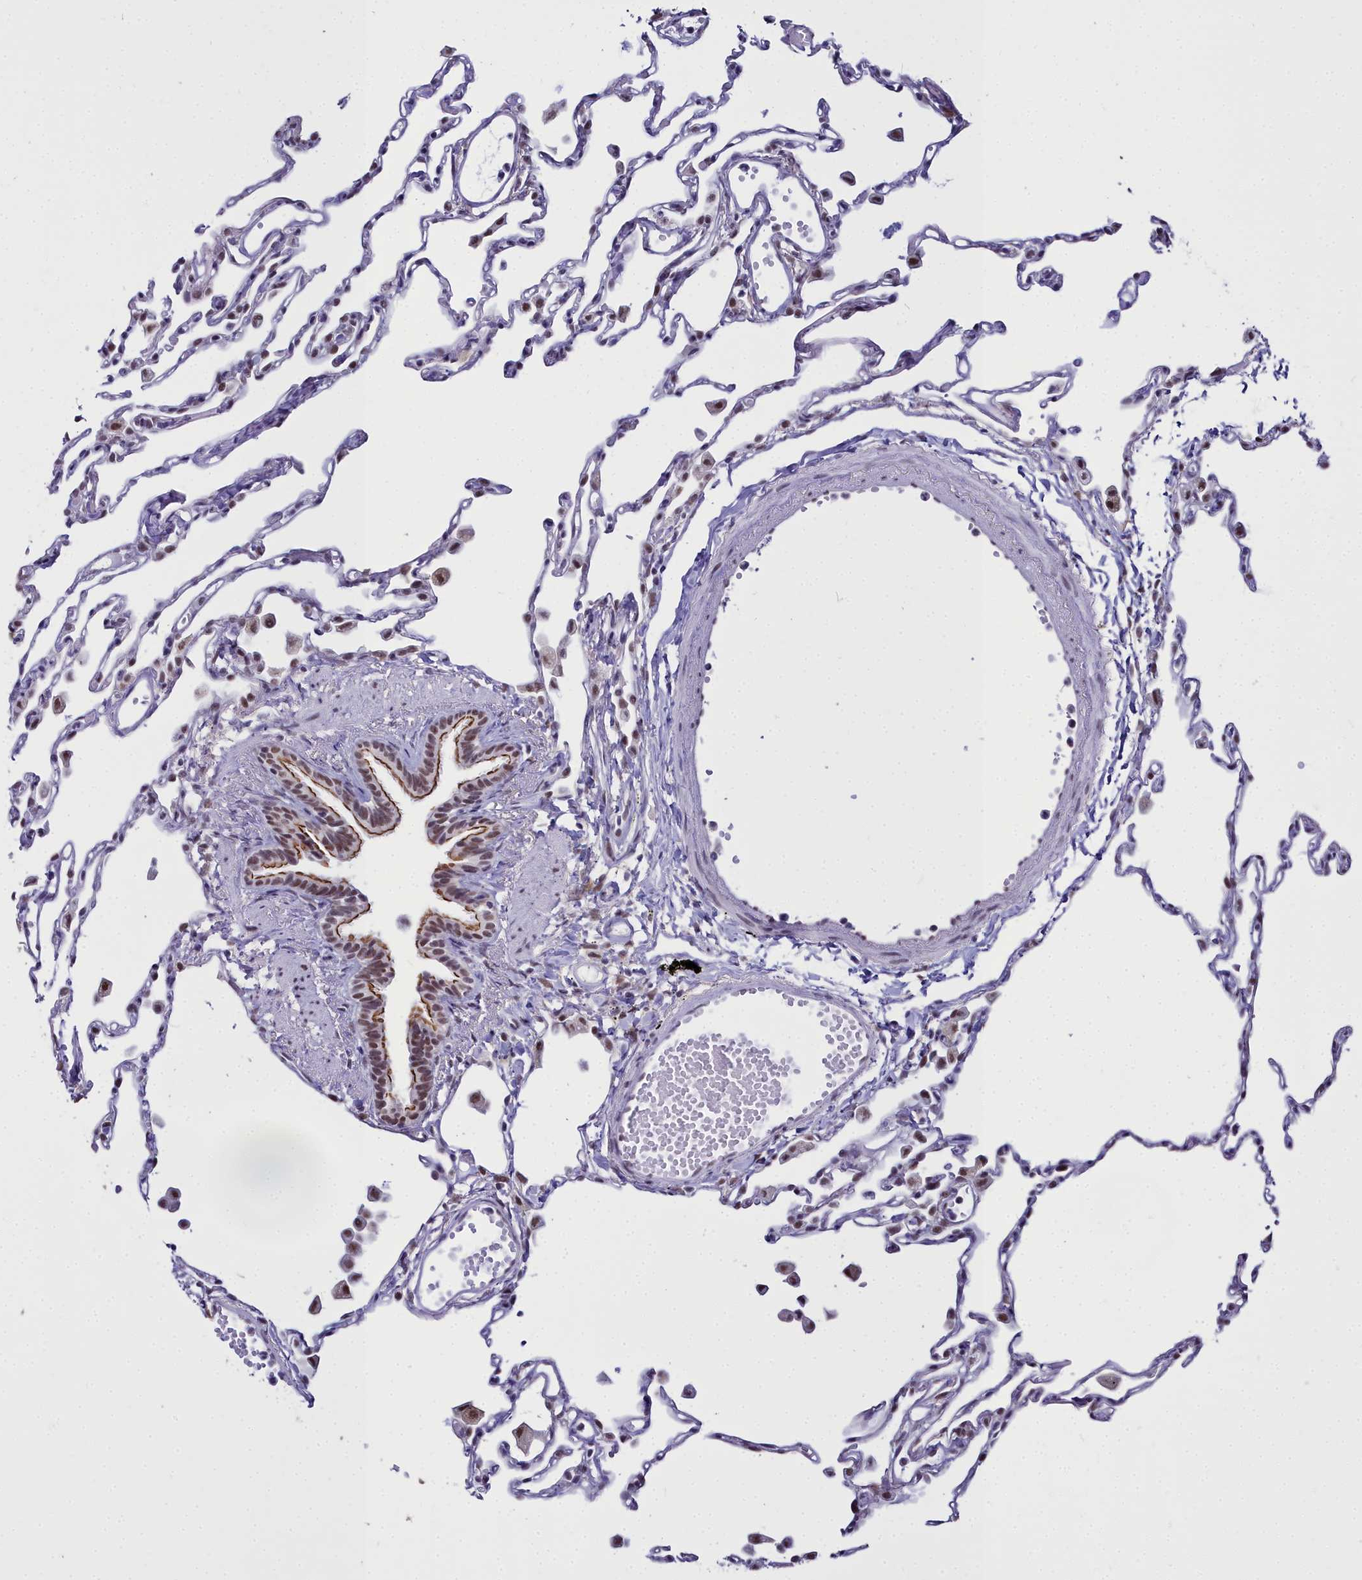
{"staining": {"intensity": "moderate", "quantity": "25%-75%", "location": "nuclear"}, "tissue": "lung", "cell_type": "Alveolar cells", "image_type": "normal", "snomed": [{"axis": "morphology", "description": "Normal tissue, NOS"}, {"axis": "topography", "description": "Lung"}], "caption": "Moderate nuclear expression is appreciated in approximately 25%-75% of alveolar cells in normal lung.", "gene": "RBM12", "patient": {"sex": "female", "age": 49}}